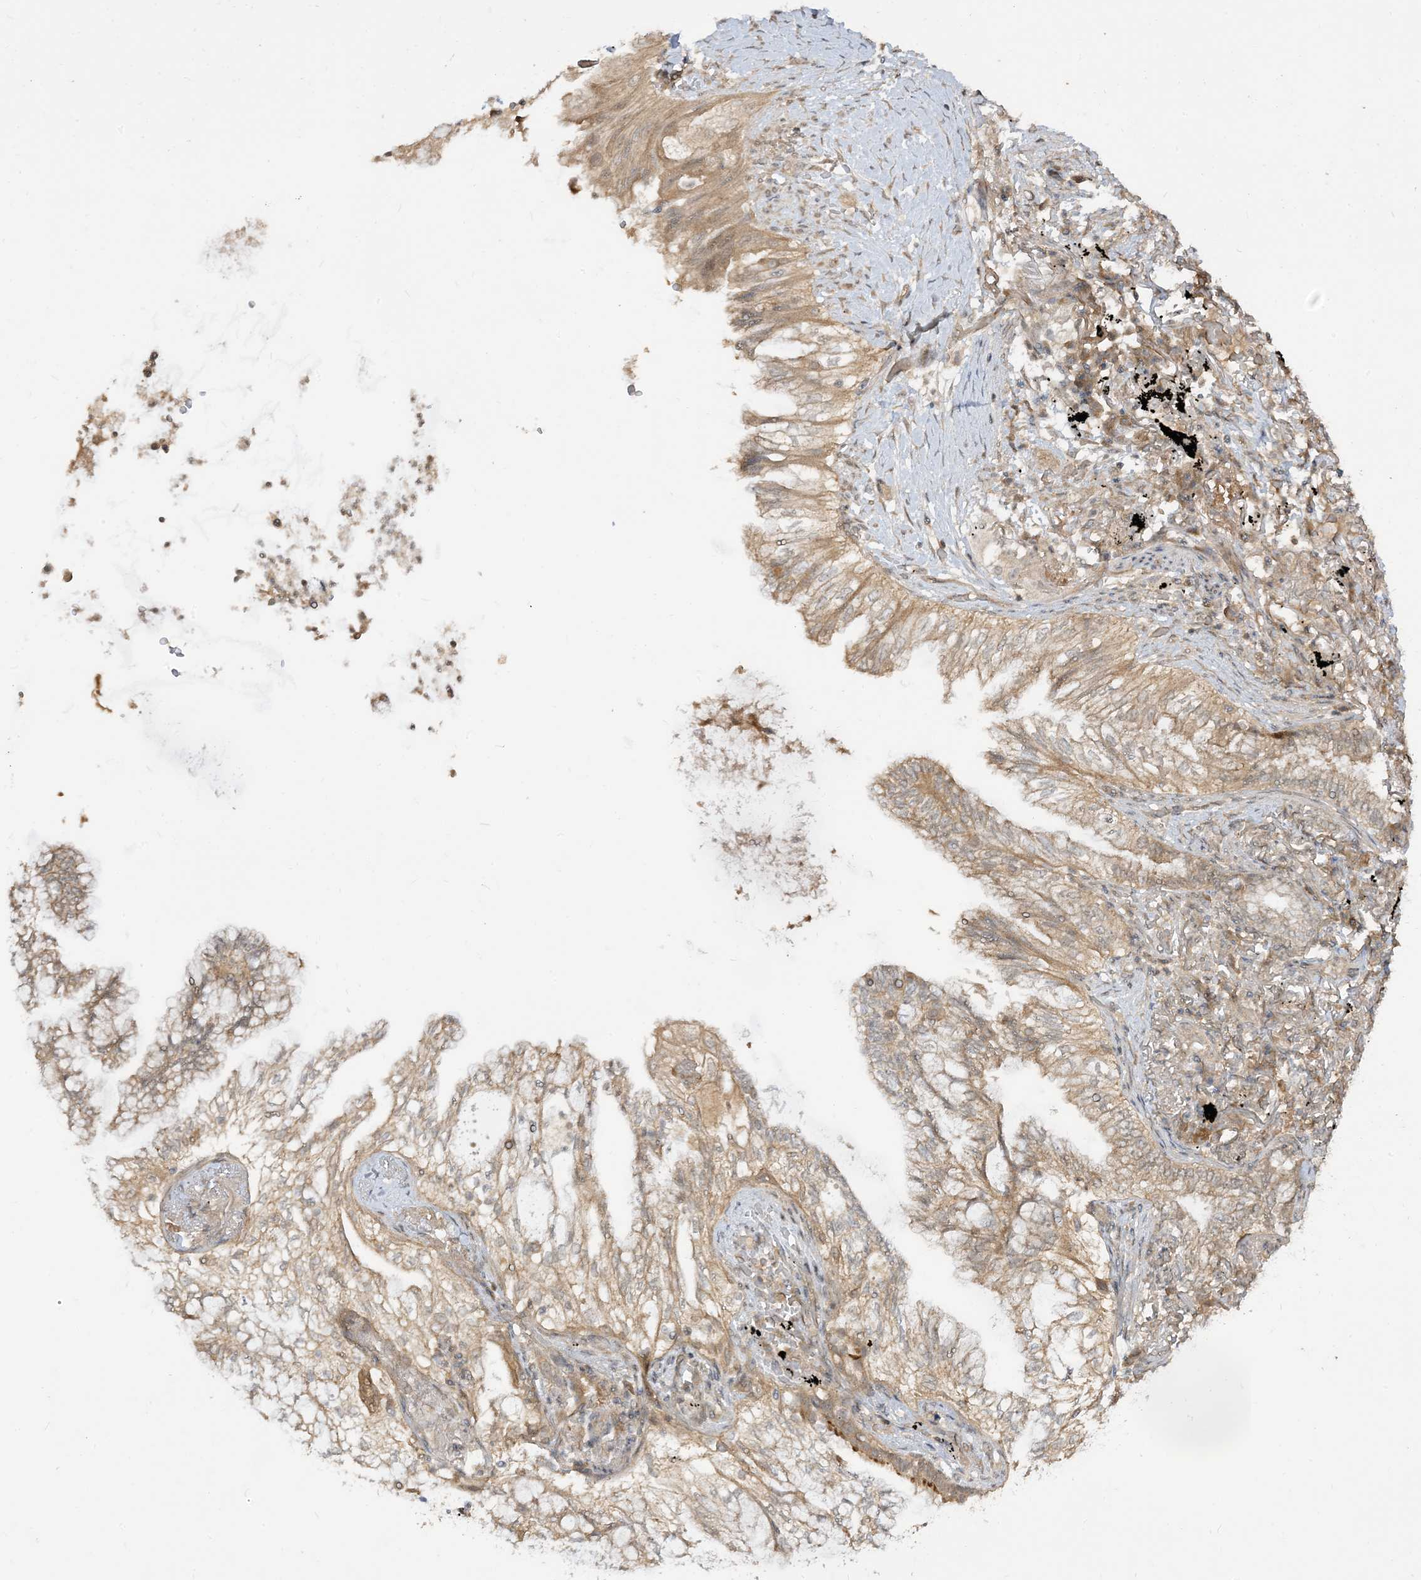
{"staining": {"intensity": "weak", "quantity": ">75%", "location": "cytoplasmic/membranous"}, "tissue": "lung cancer", "cell_type": "Tumor cells", "image_type": "cancer", "snomed": [{"axis": "morphology", "description": "Adenocarcinoma, NOS"}, {"axis": "topography", "description": "Lung"}], "caption": "Adenocarcinoma (lung) stained with immunohistochemistry (IHC) reveals weak cytoplasmic/membranous positivity in about >75% of tumor cells.", "gene": "TBCC", "patient": {"sex": "female", "age": 70}}